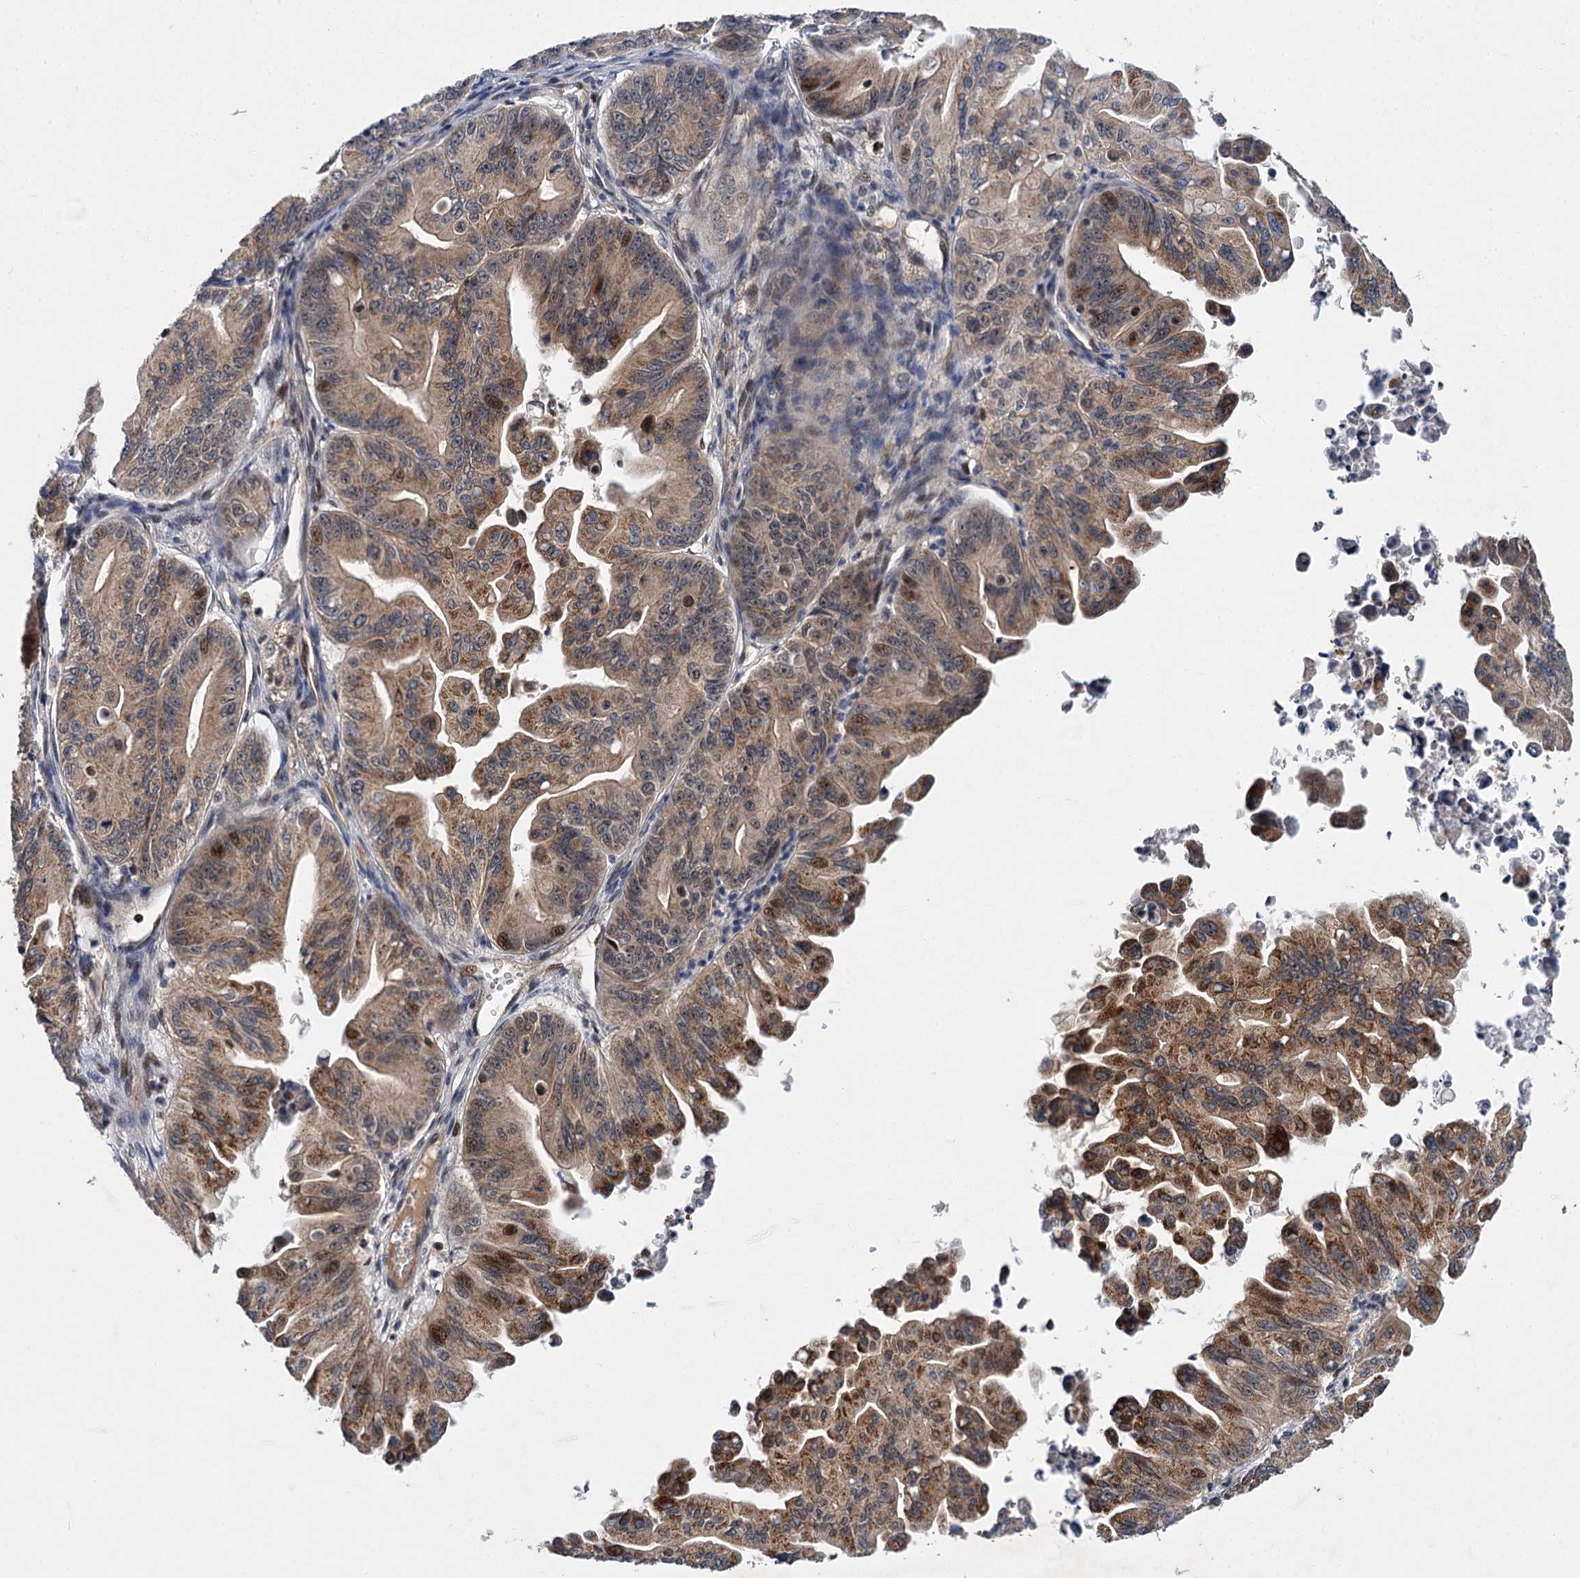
{"staining": {"intensity": "moderate", "quantity": ">75%", "location": "cytoplasmic/membranous,nuclear"}, "tissue": "ovarian cancer", "cell_type": "Tumor cells", "image_type": "cancer", "snomed": [{"axis": "morphology", "description": "Cystadenocarcinoma, mucinous, NOS"}, {"axis": "topography", "description": "Ovary"}], "caption": "Human mucinous cystadenocarcinoma (ovarian) stained with a brown dye shows moderate cytoplasmic/membranous and nuclear positive expression in approximately >75% of tumor cells.", "gene": "ABLIM1", "patient": {"sex": "female", "age": 71}}